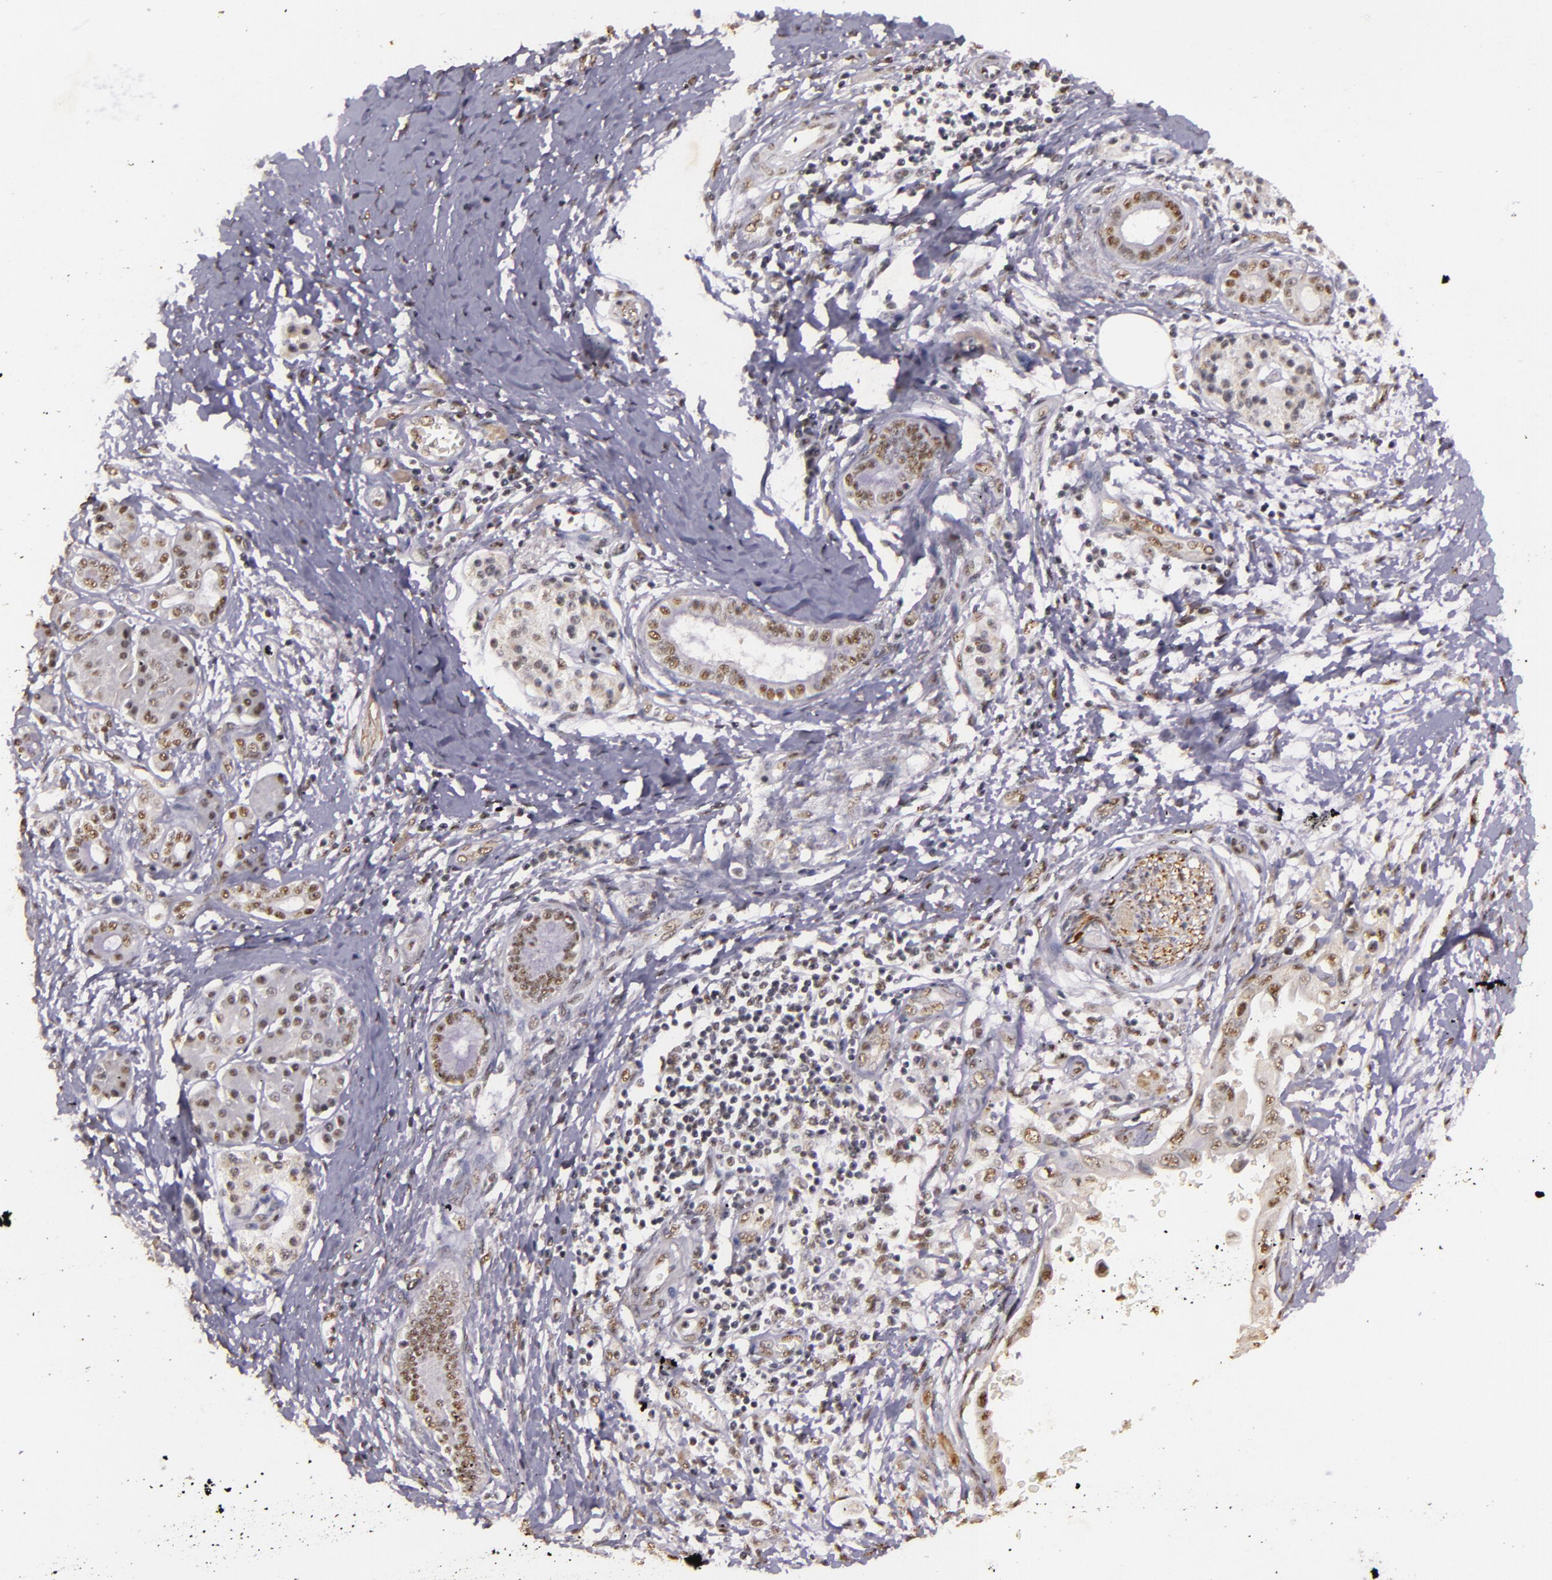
{"staining": {"intensity": "weak", "quantity": "25%-75%", "location": "nuclear"}, "tissue": "pancreatic cancer", "cell_type": "Tumor cells", "image_type": "cancer", "snomed": [{"axis": "morphology", "description": "Adenocarcinoma, NOS"}, {"axis": "topography", "description": "Pancreas"}], "caption": "This image displays IHC staining of pancreatic cancer (adenocarcinoma), with low weak nuclear staining in about 25%-75% of tumor cells.", "gene": "CBX3", "patient": {"sex": "female", "age": 66}}